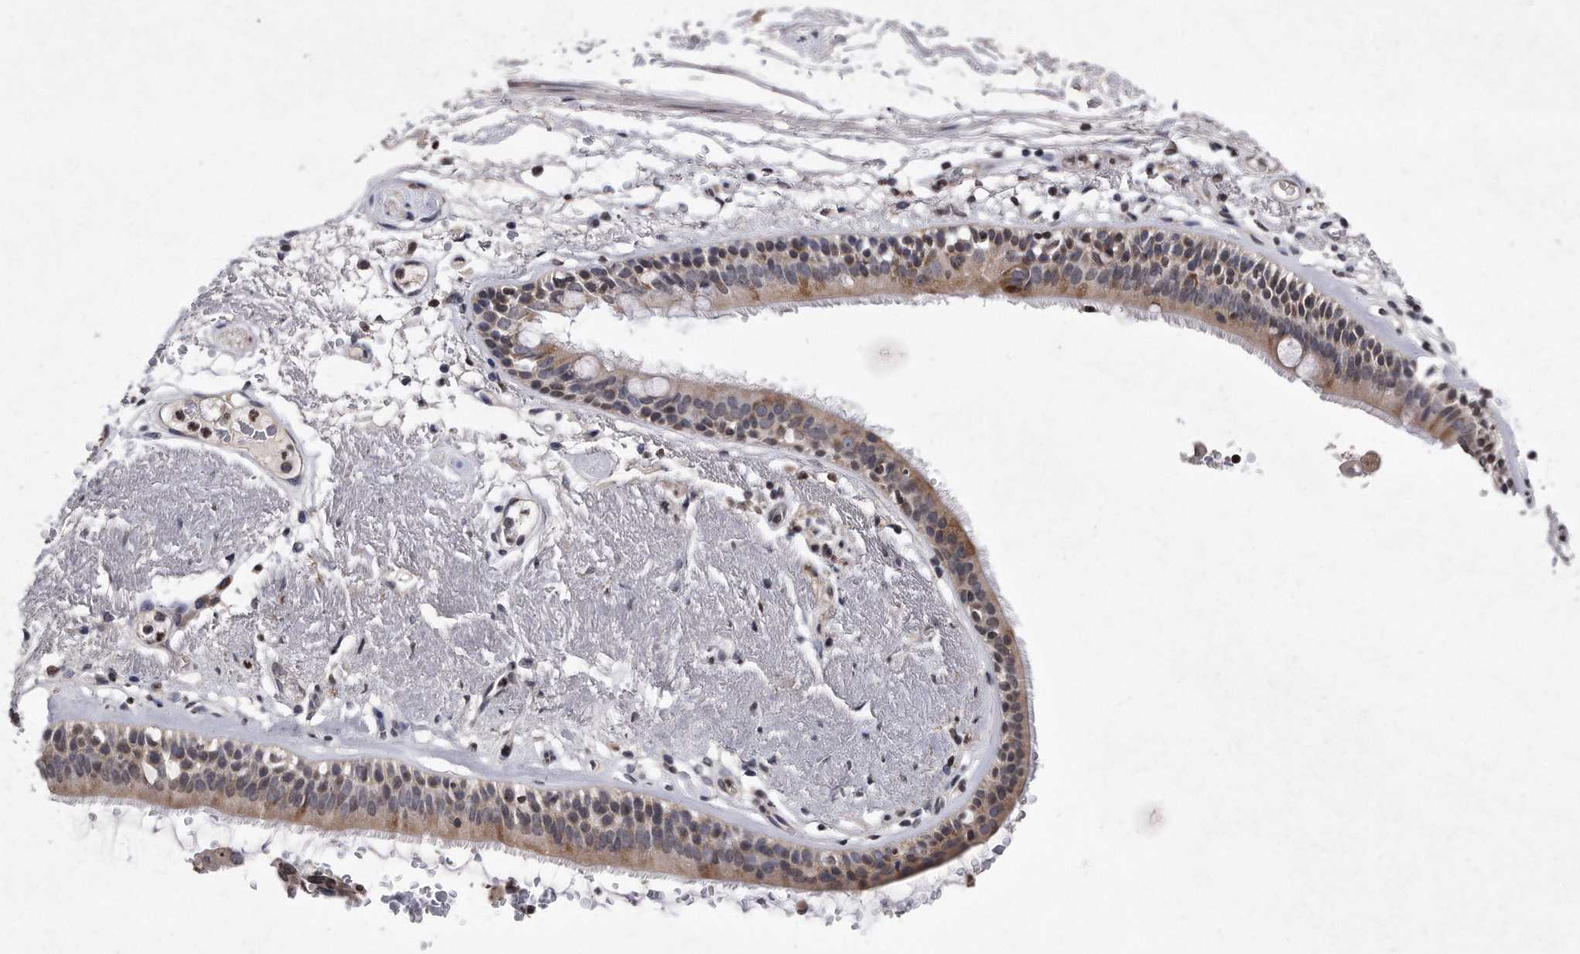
{"staining": {"intensity": "negative", "quantity": "none", "location": "none"}, "tissue": "adipose tissue", "cell_type": "Adipocytes", "image_type": "normal", "snomed": [{"axis": "morphology", "description": "Normal tissue, NOS"}, {"axis": "topography", "description": "Cartilage tissue"}], "caption": "IHC of normal human adipose tissue reveals no expression in adipocytes. (DAB (3,3'-diaminobenzidine) immunohistochemistry visualized using brightfield microscopy, high magnification).", "gene": "DAB1", "patient": {"sex": "female", "age": 63}}